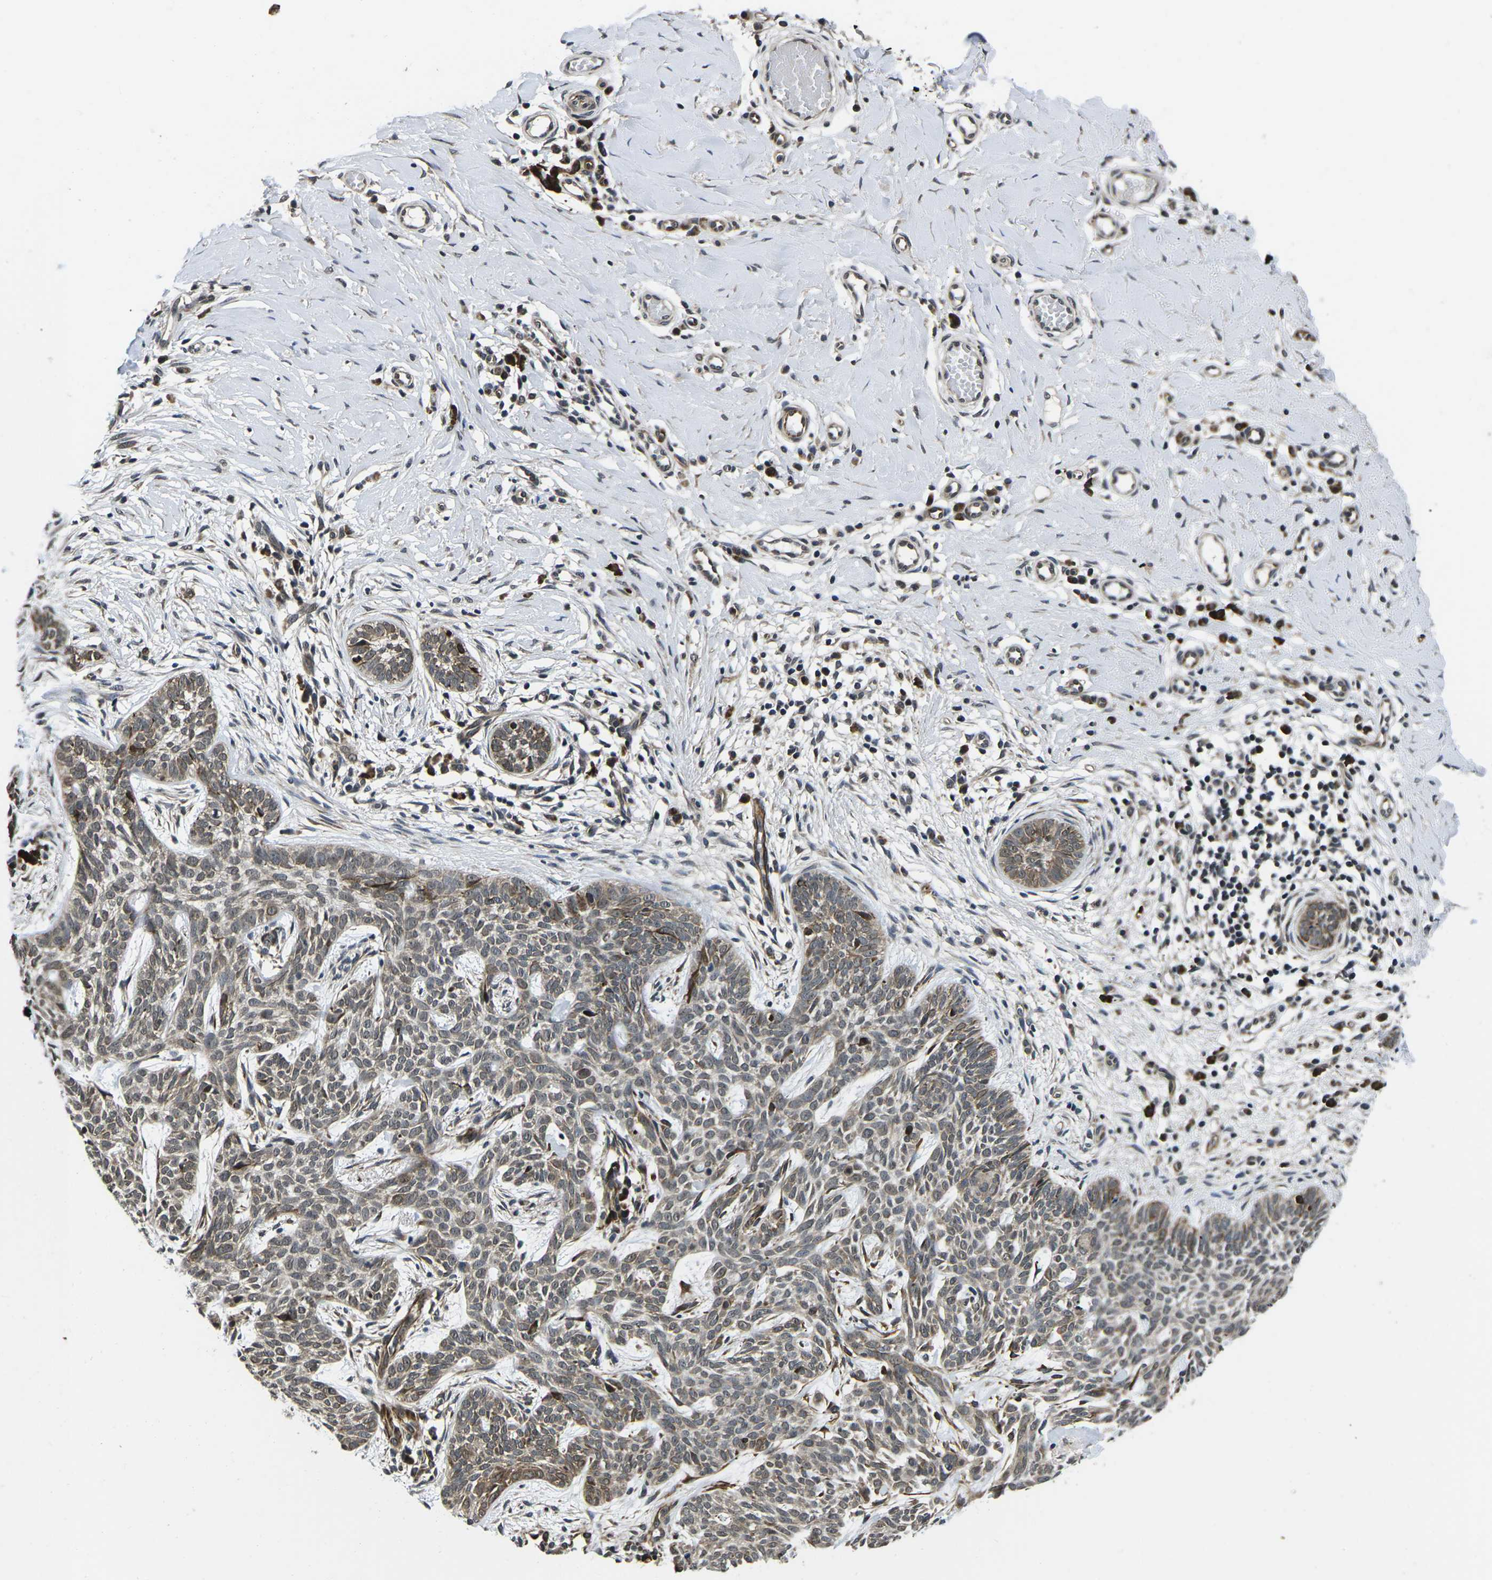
{"staining": {"intensity": "moderate", "quantity": ">75%", "location": "cytoplasmic/membranous"}, "tissue": "skin cancer", "cell_type": "Tumor cells", "image_type": "cancer", "snomed": [{"axis": "morphology", "description": "Basal cell carcinoma"}, {"axis": "topography", "description": "Skin"}], "caption": "A brown stain highlights moderate cytoplasmic/membranous staining of a protein in human skin cancer tumor cells.", "gene": "CCNE1", "patient": {"sex": "female", "age": 59}}